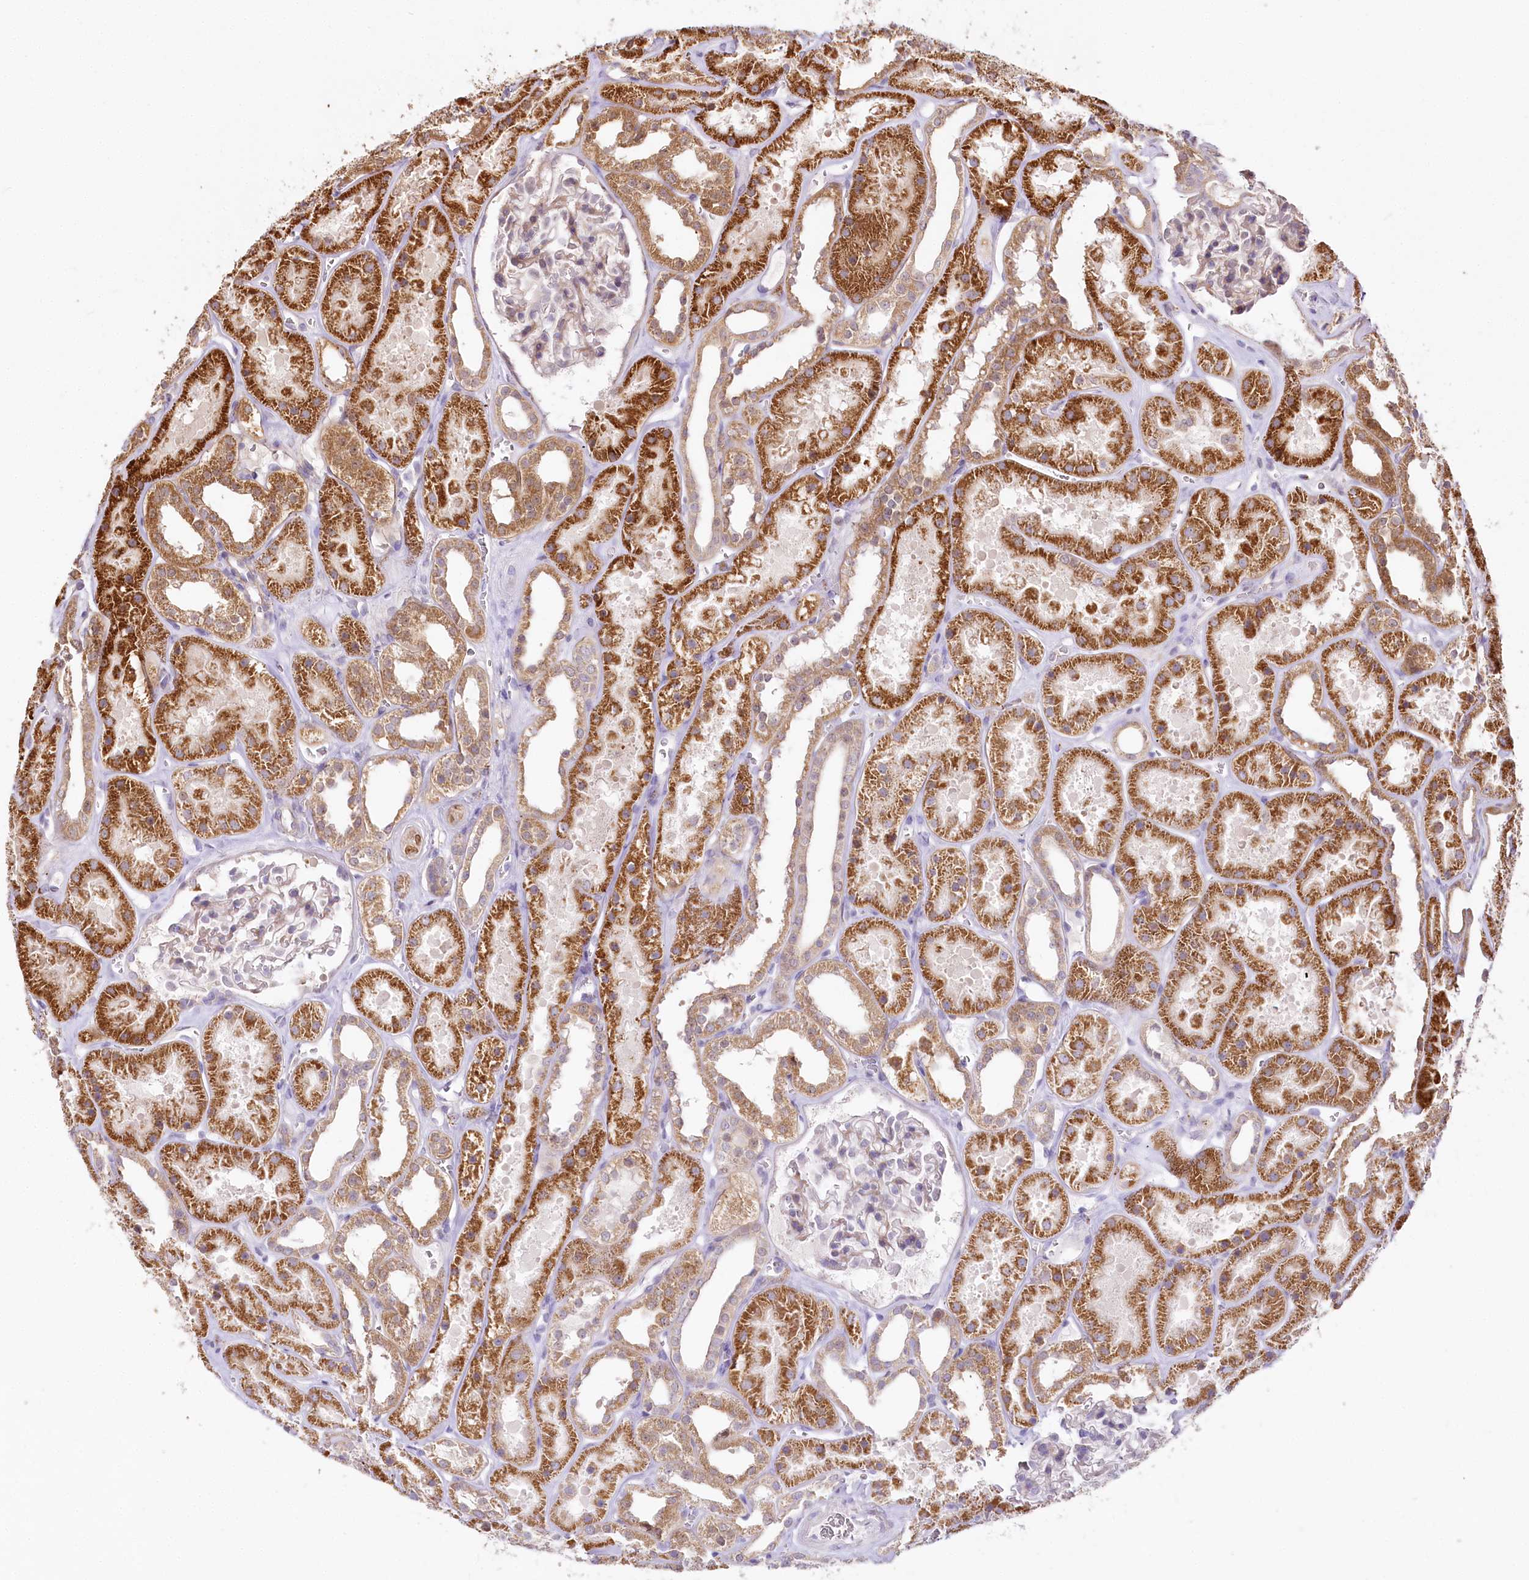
{"staining": {"intensity": "negative", "quantity": "none", "location": "none"}, "tissue": "kidney", "cell_type": "Cells in glomeruli", "image_type": "normal", "snomed": [{"axis": "morphology", "description": "Normal tissue, NOS"}, {"axis": "topography", "description": "Kidney"}], "caption": "This micrograph is of normal kidney stained with immunohistochemistry to label a protein in brown with the nuclei are counter-stained blue. There is no positivity in cells in glomeruli. (Stains: DAB (3,3'-diaminobenzidine) immunohistochemistry with hematoxylin counter stain, Microscopy: brightfield microscopy at high magnification).", "gene": "ZNF226", "patient": {"sex": "female", "age": 41}}